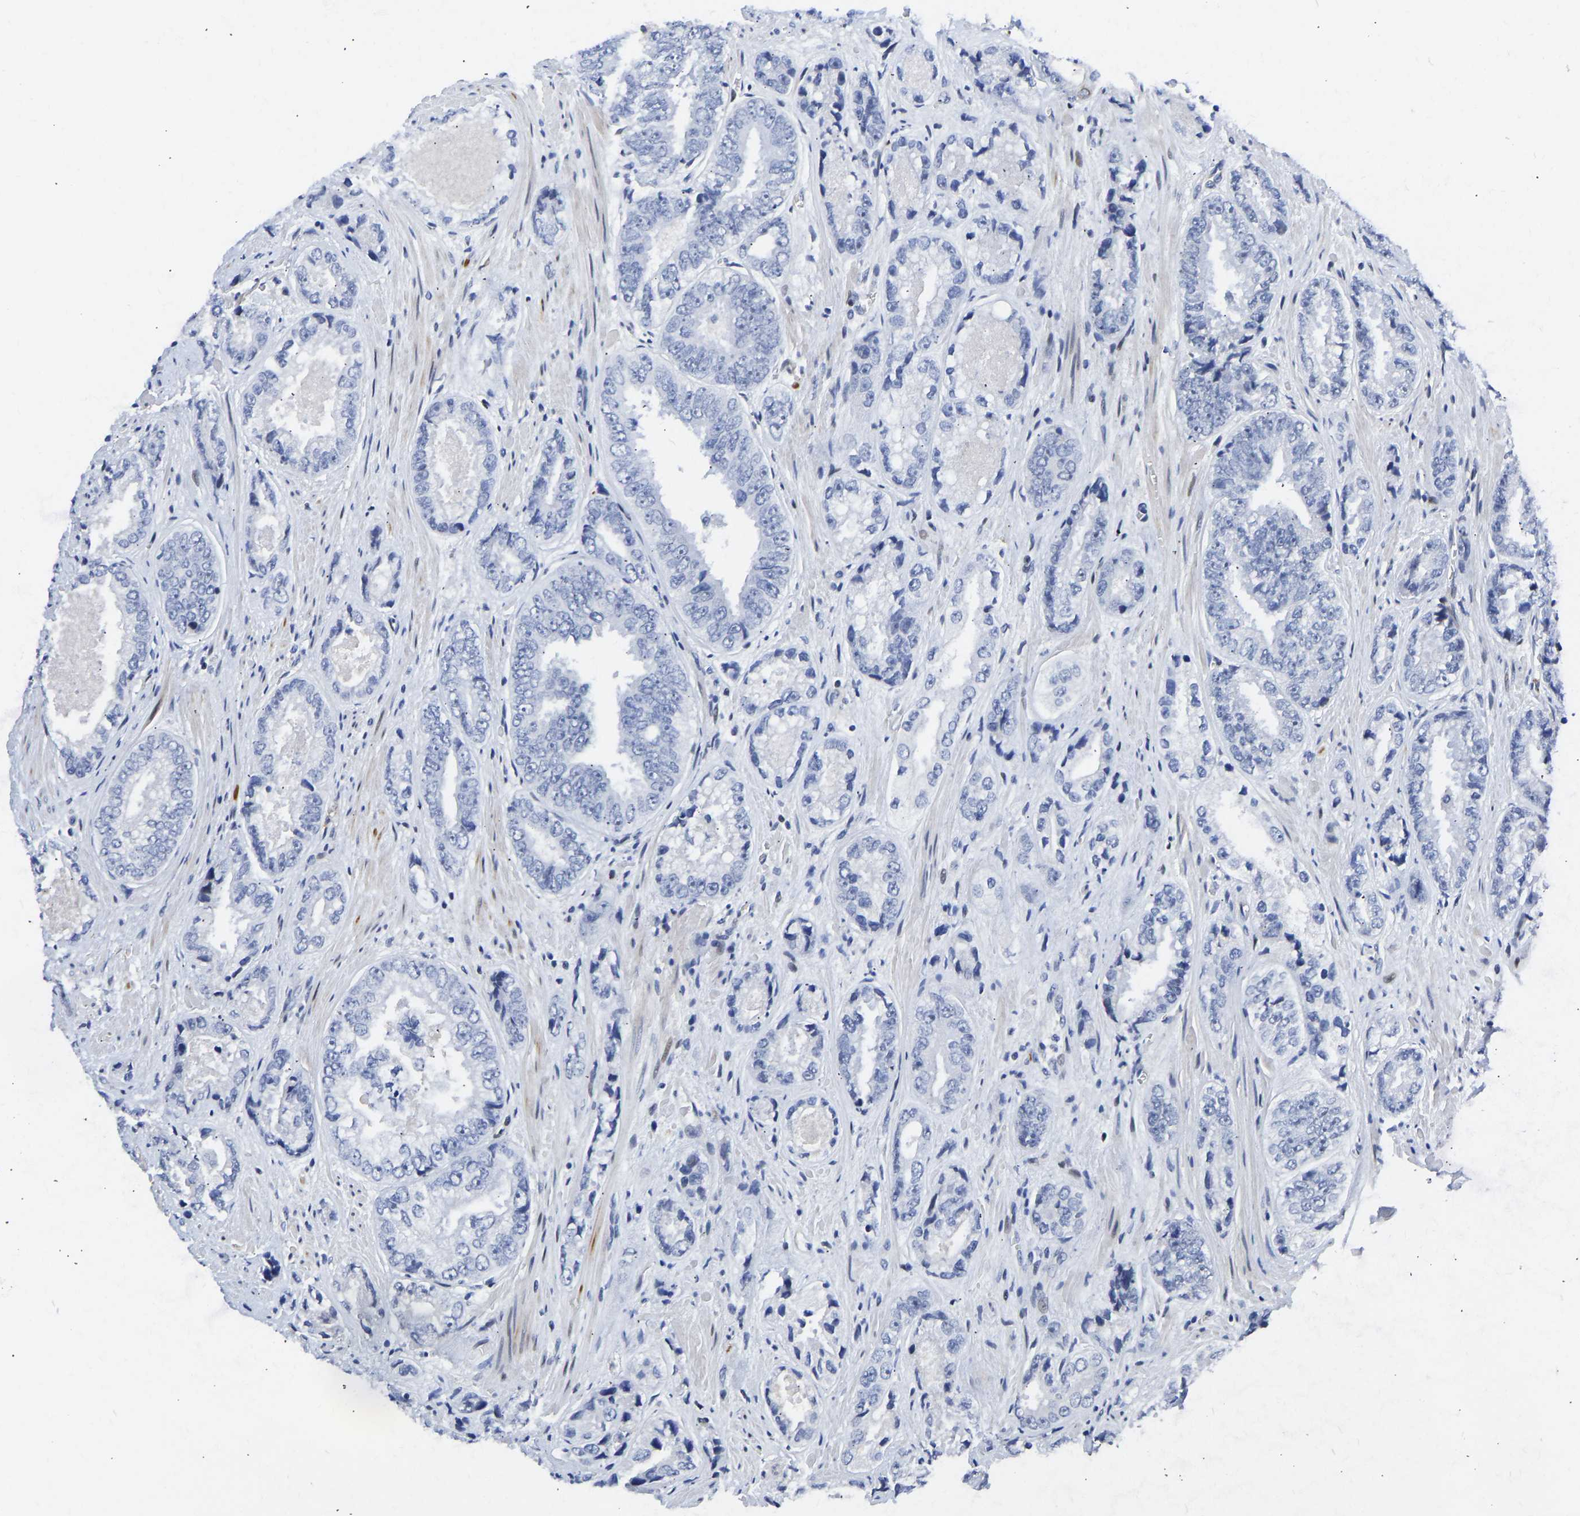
{"staining": {"intensity": "negative", "quantity": "none", "location": "none"}, "tissue": "prostate cancer", "cell_type": "Tumor cells", "image_type": "cancer", "snomed": [{"axis": "morphology", "description": "Adenocarcinoma, High grade"}, {"axis": "topography", "description": "Prostate"}], "caption": "Adenocarcinoma (high-grade) (prostate) stained for a protein using immunohistochemistry reveals no positivity tumor cells.", "gene": "HDAC5", "patient": {"sex": "male", "age": 61}}